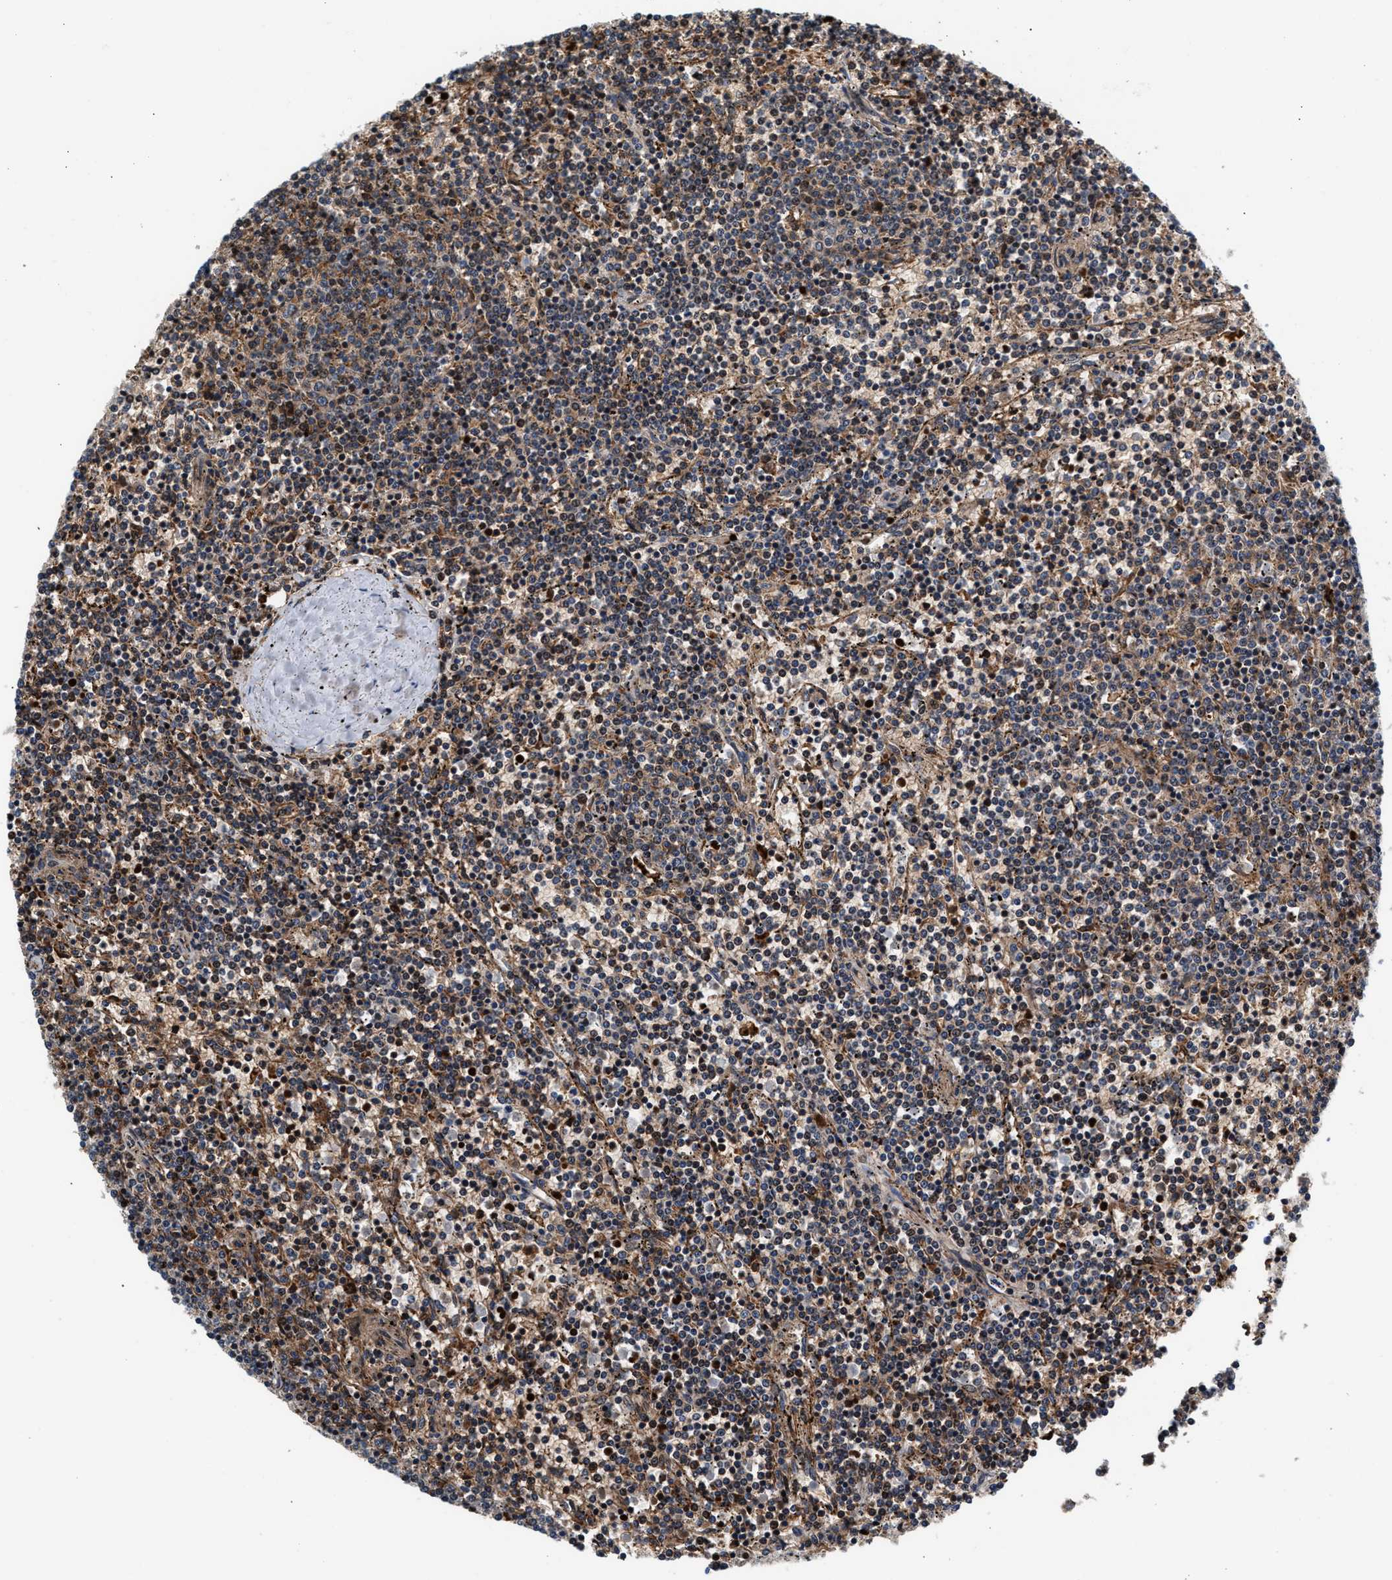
{"staining": {"intensity": "weak", "quantity": "25%-75%", "location": "cytoplasmic/membranous"}, "tissue": "lymphoma", "cell_type": "Tumor cells", "image_type": "cancer", "snomed": [{"axis": "morphology", "description": "Malignant lymphoma, non-Hodgkin's type, Low grade"}, {"axis": "topography", "description": "Spleen"}], "caption": "This histopathology image shows immunohistochemistry staining of low-grade malignant lymphoma, non-Hodgkin's type, with low weak cytoplasmic/membranous staining in about 25%-75% of tumor cells.", "gene": "SGK1", "patient": {"sex": "female", "age": 50}}